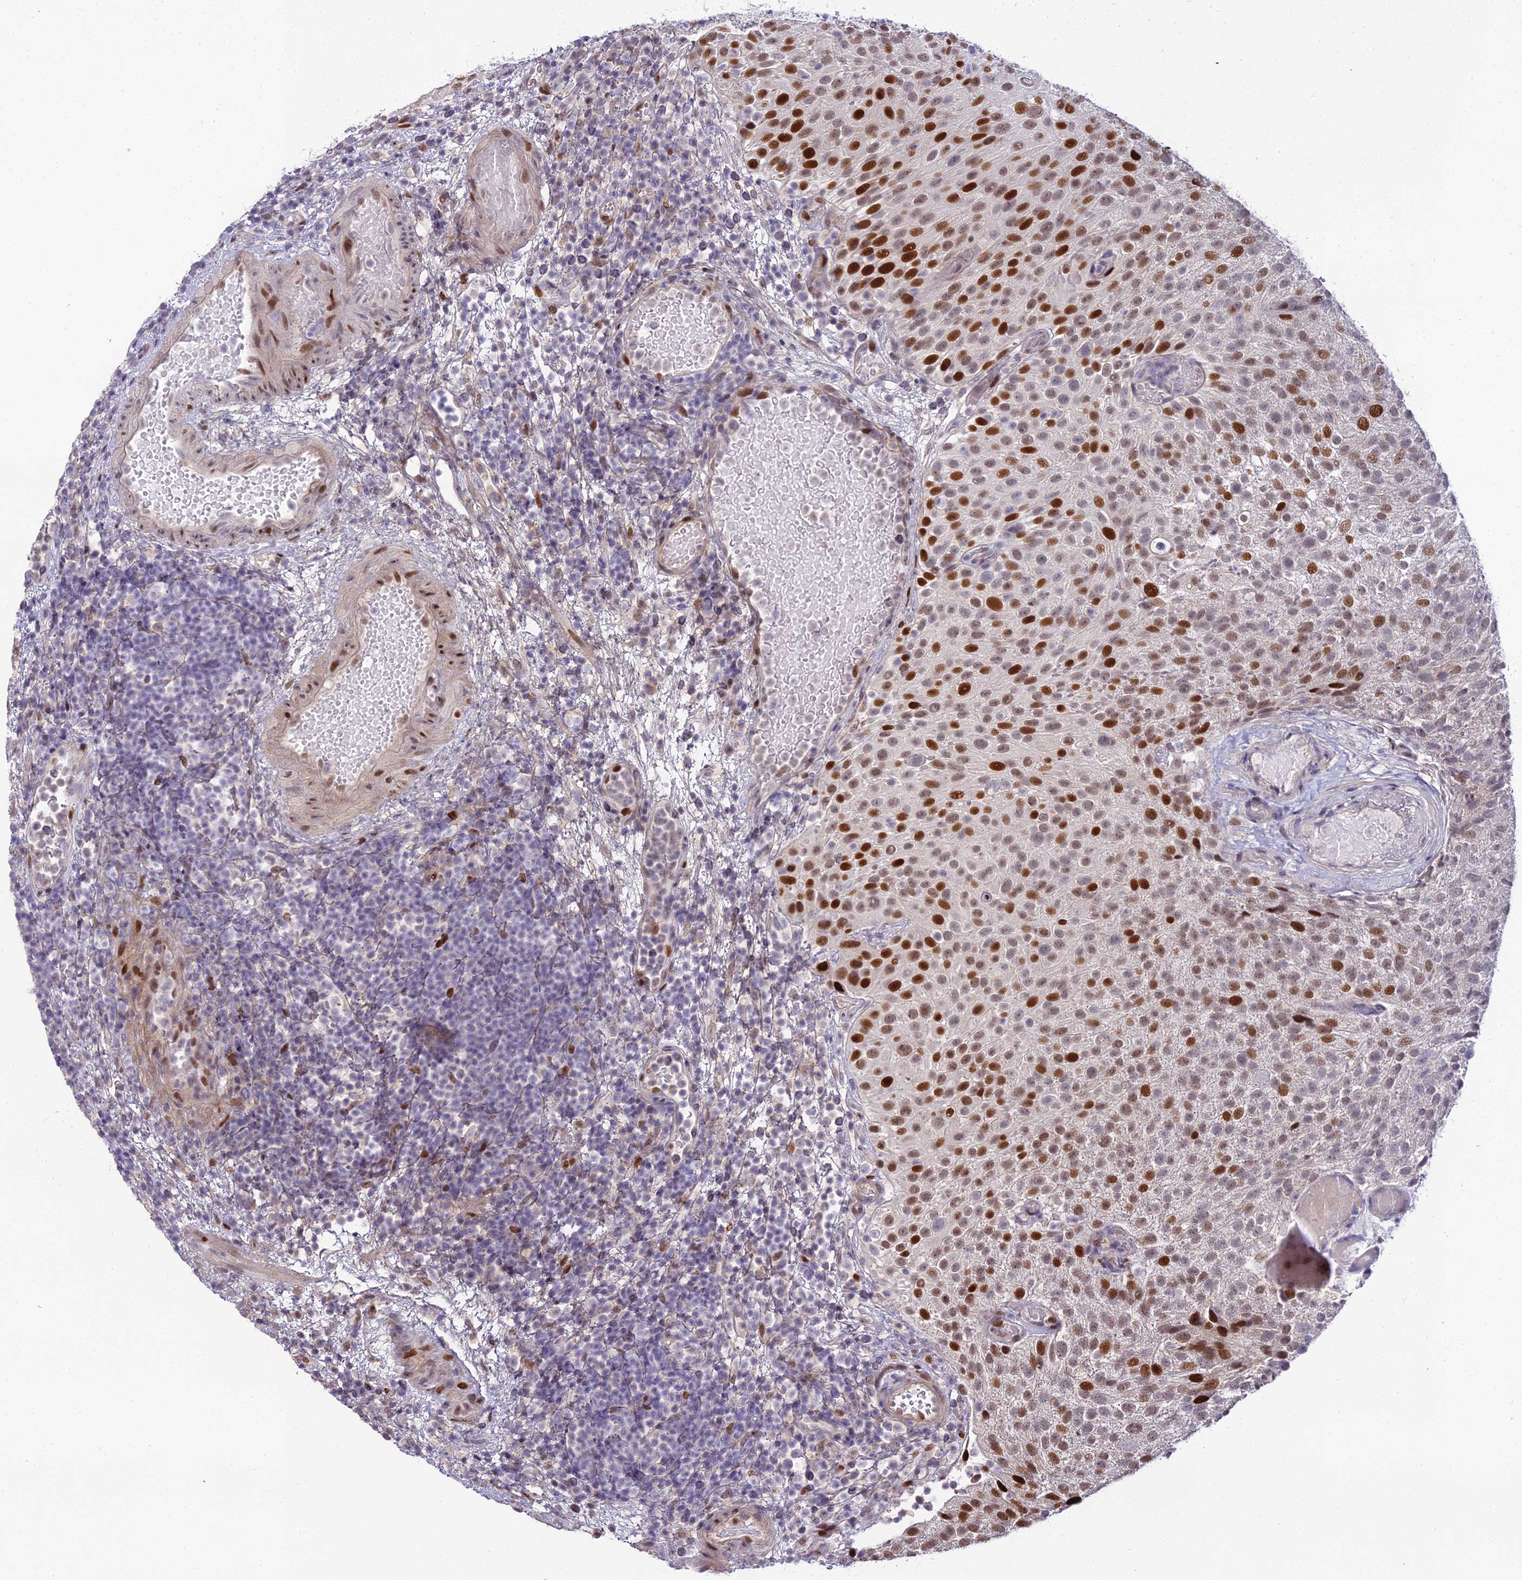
{"staining": {"intensity": "strong", "quantity": "25%-75%", "location": "nuclear"}, "tissue": "urothelial cancer", "cell_type": "Tumor cells", "image_type": "cancer", "snomed": [{"axis": "morphology", "description": "Urothelial carcinoma, Low grade"}, {"axis": "topography", "description": "Urinary bladder"}], "caption": "Immunohistochemistry (IHC) staining of urothelial cancer, which displays high levels of strong nuclear positivity in approximately 25%-75% of tumor cells indicating strong nuclear protein expression. The staining was performed using DAB (3,3'-diaminobenzidine) (brown) for protein detection and nuclei were counterstained in hematoxylin (blue).", "gene": "ZNF707", "patient": {"sex": "male", "age": 78}}